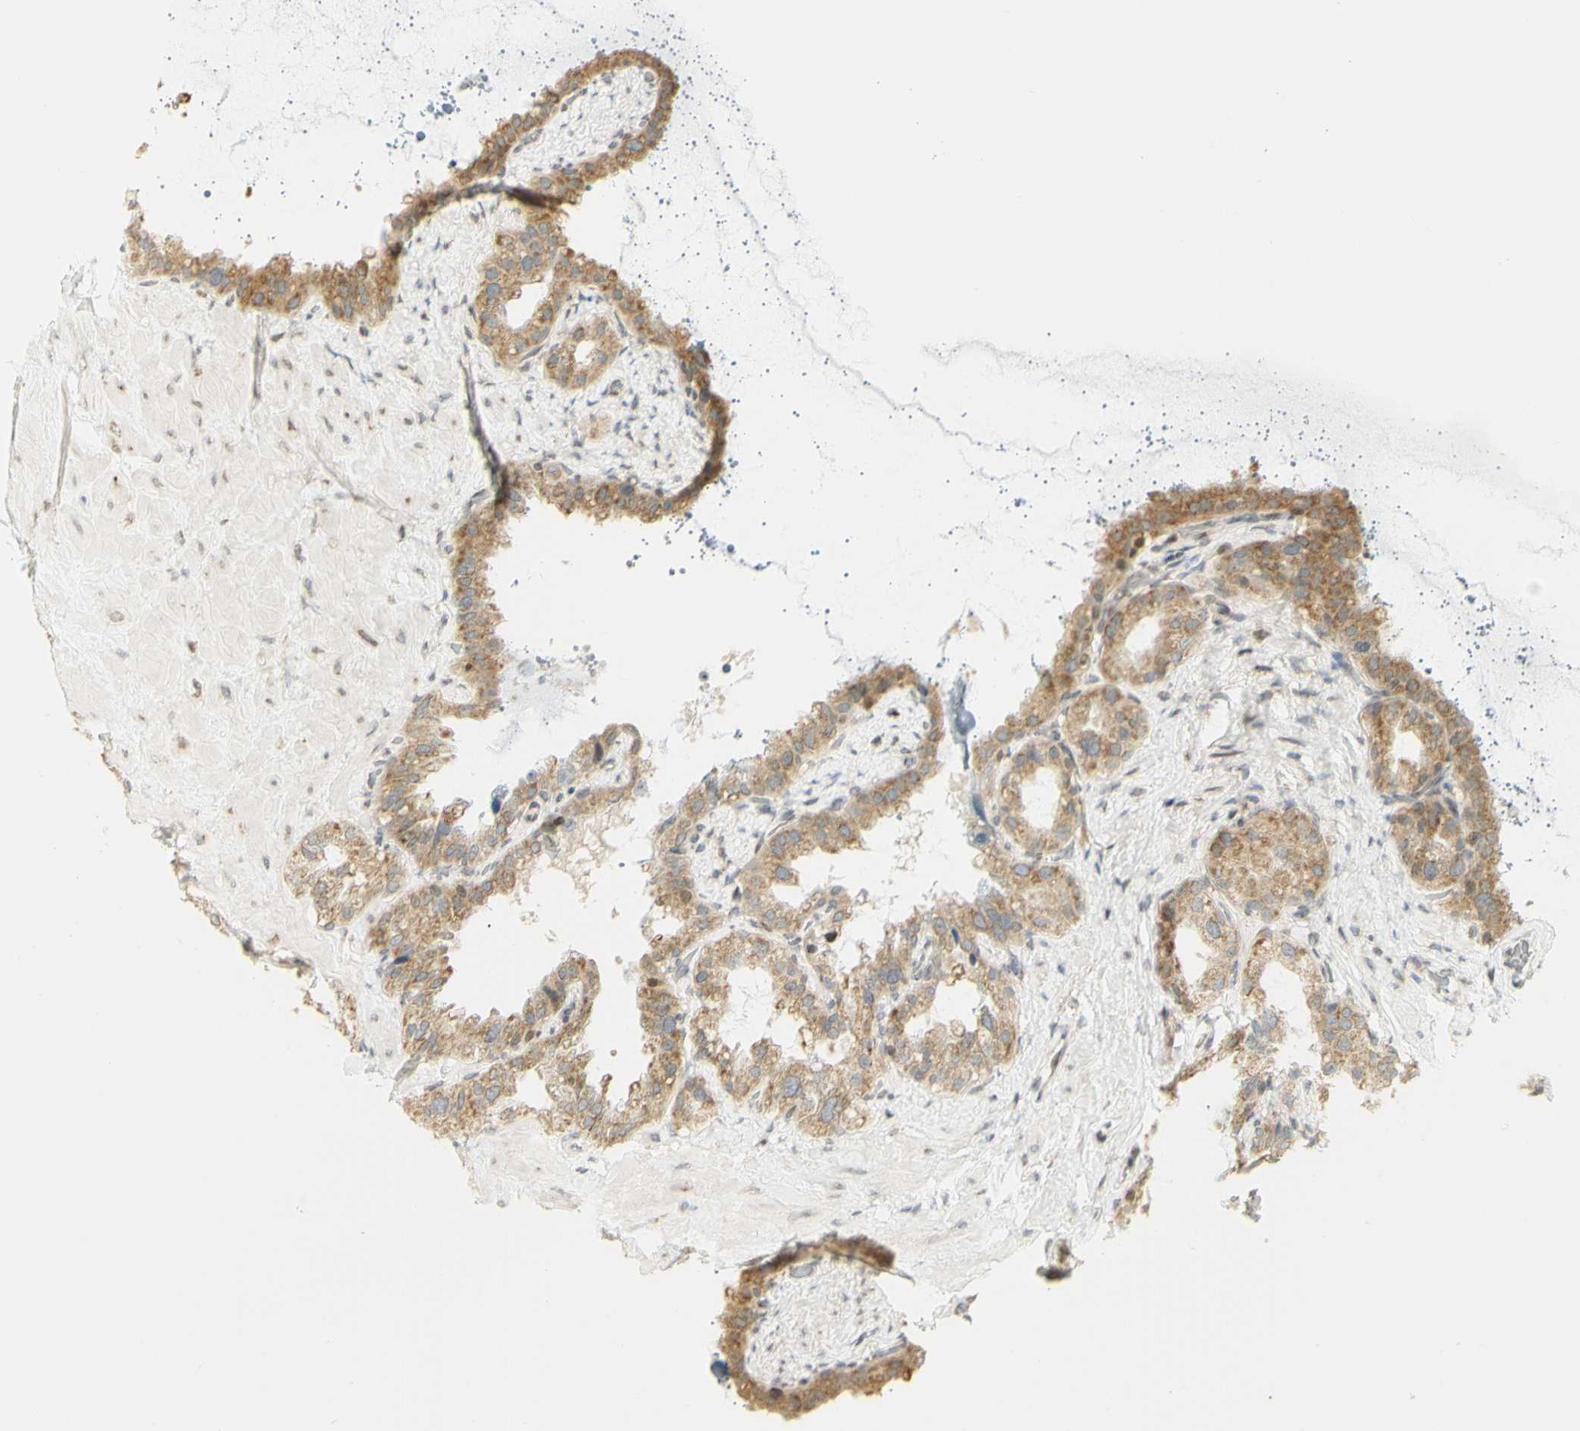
{"staining": {"intensity": "moderate", "quantity": ">75%", "location": "cytoplasmic/membranous"}, "tissue": "seminal vesicle", "cell_type": "Glandular cells", "image_type": "normal", "snomed": [{"axis": "morphology", "description": "Normal tissue, NOS"}, {"axis": "topography", "description": "Seminal veicle"}], "caption": "Immunohistochemical staining of benign seminal vesicle shows >75% levels of moderate cytoplasmic/membranous protein positivity in about >75% of glandular cells.", "gene": "KIF11", "patient": {"sex": "male", "age": 68}}